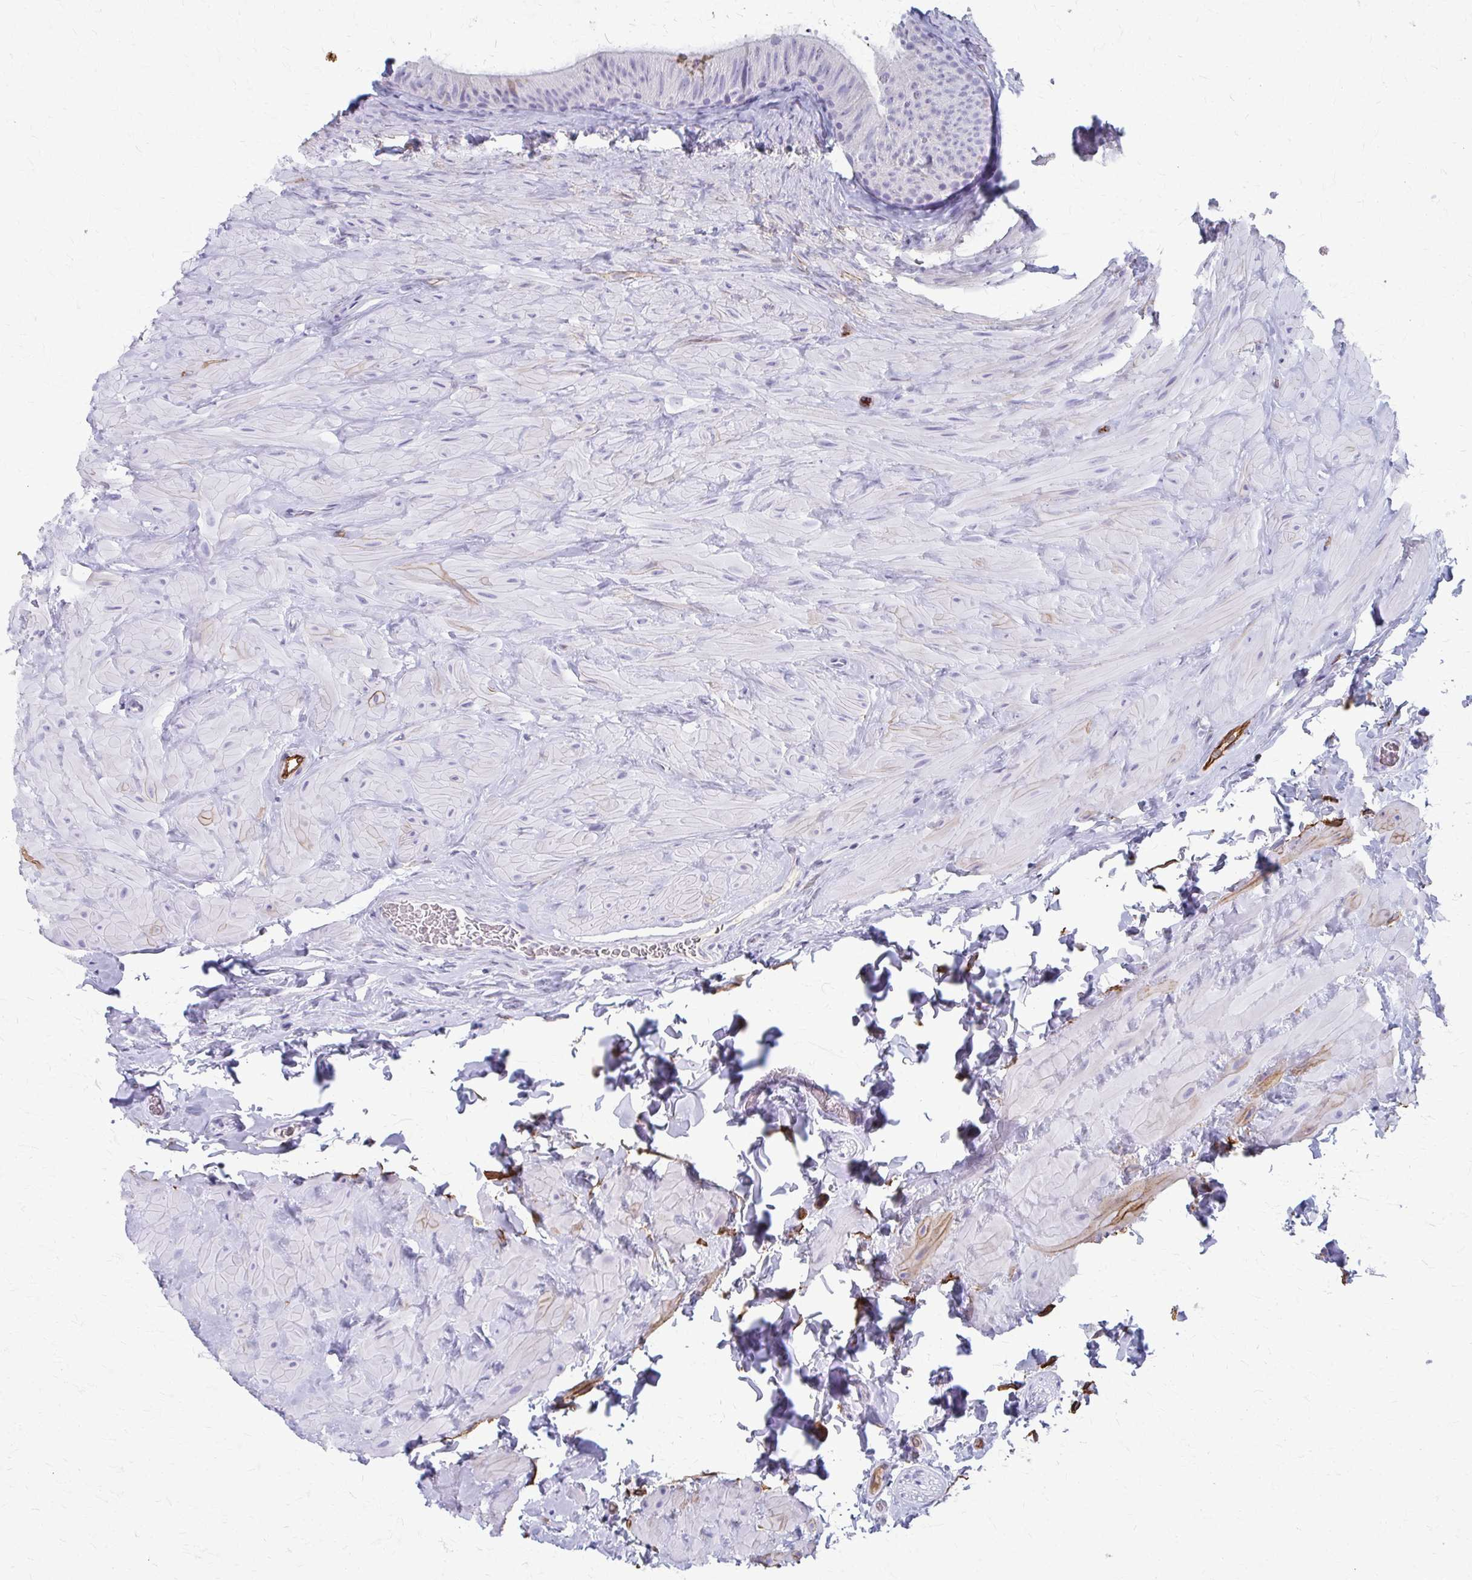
{"staining": {"intensity": "negative", "quantity": "none", "location": "none"}, "tissue": "epididymis", "cell_type": "Glandular cells", "image_type": "normal", "snomed": [{"axis": "morphology", "description": "Normal tissue, NOS"}, {"axis": "topography", "description": "Epididymis, spermatic cord, NOS"}, {"axis": "topography", "description": "Epididymis"}], "caption": "Immunohistochemistry (IHC) image of unremarkable human epididymis stained for a protein (brown), which reveals no positivity in glandular cells.", "gene": "ADIPOQ", "patient": {"sex": "male", "age": 31}}